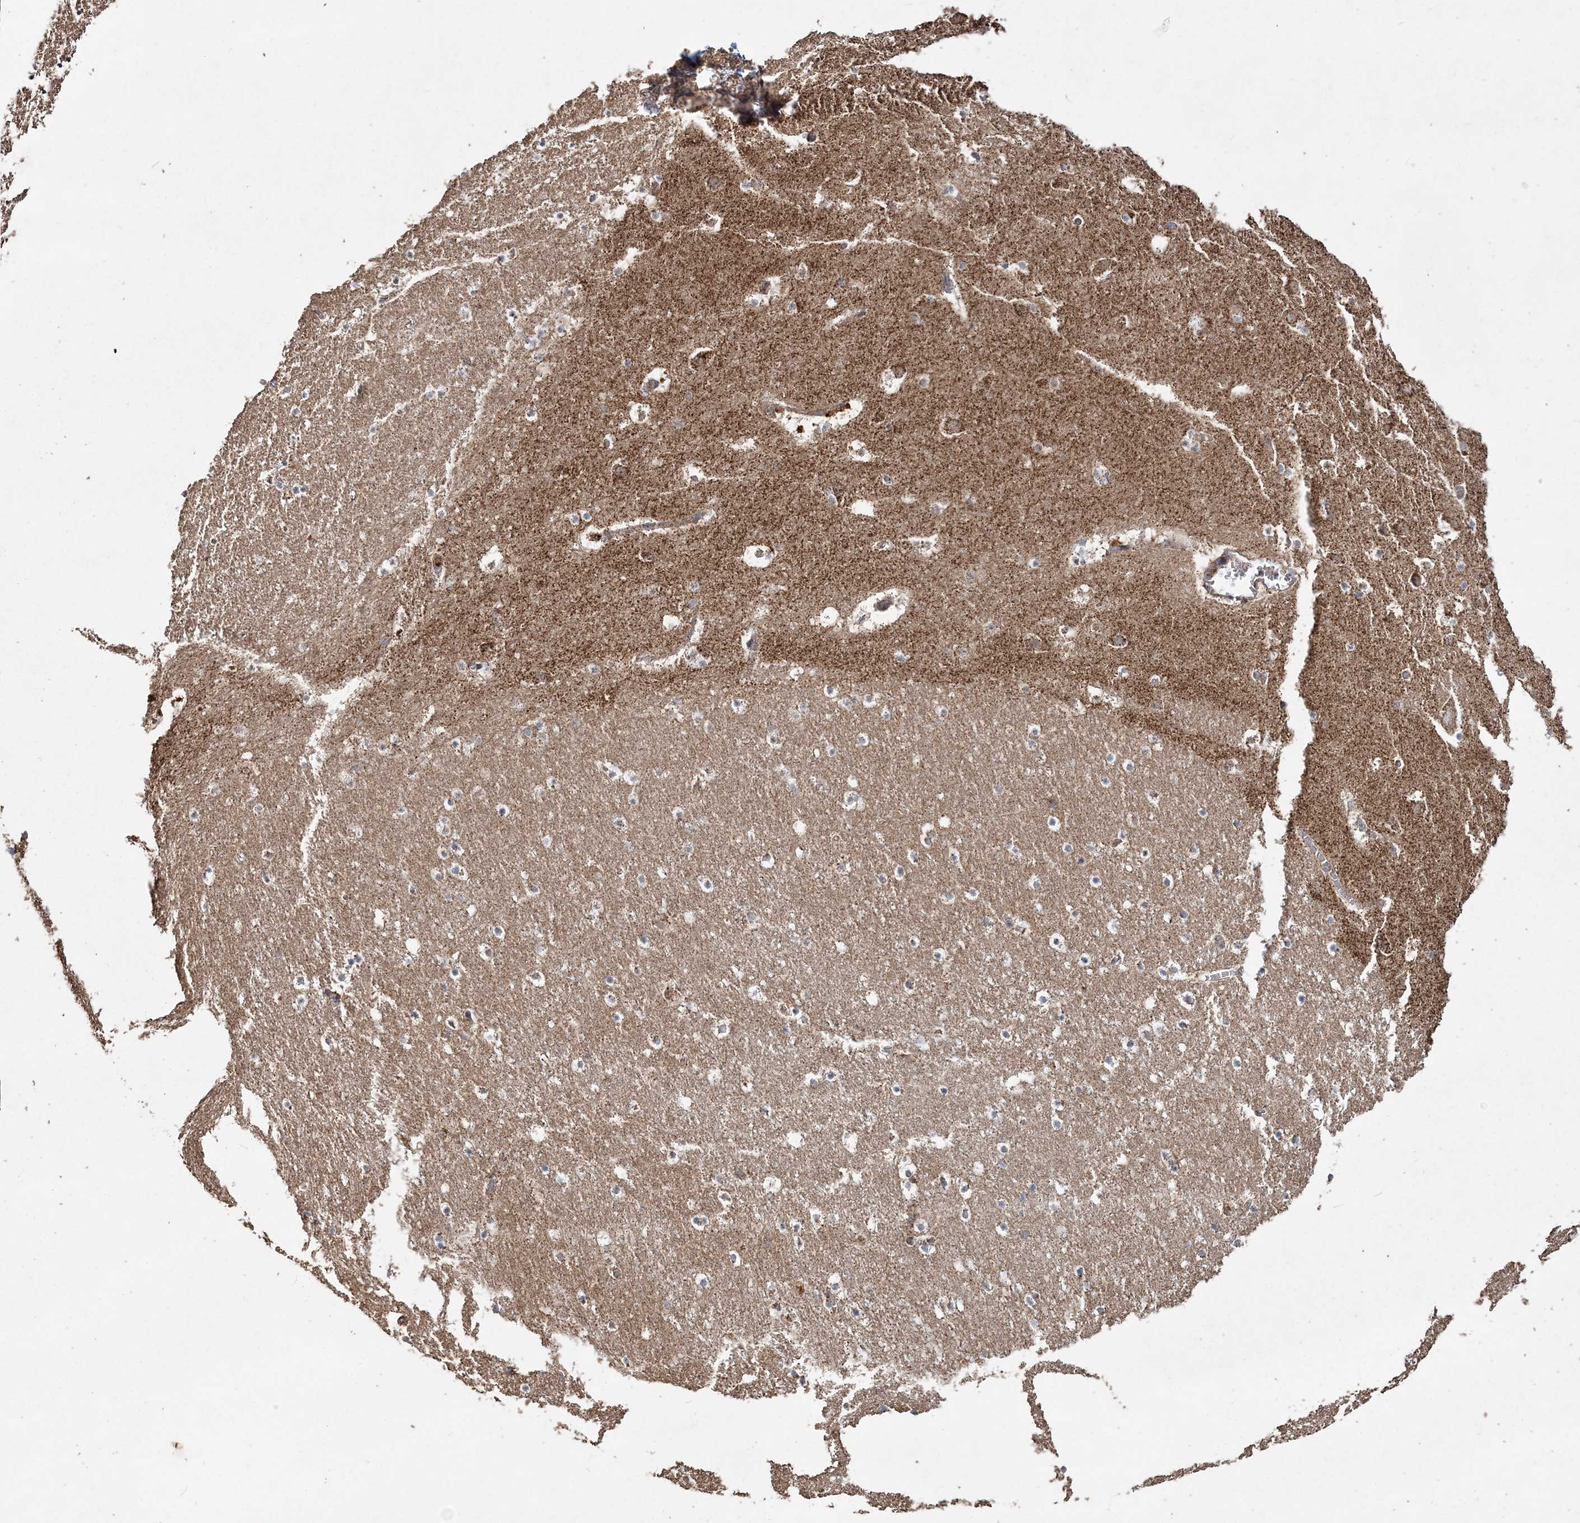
{"staining": {"intensity": "moderate", "quantity": "25%-75%", "location": "cytoplasmic/membranous"}, "tissue": "caudate", "cell_type": "Glial cells", "image_type": "normal", "snomed": [{"axis": "morphology", "description": "Normal tissue, NOS"}, {"axis": "topography", "description": "Lateral ventricle wall"}], "caption": "Human caudate stained for a protein (brown) shows moderate cytoplasmic/membranous positive staining in approximately 25%-75% of glial cells.", "gene": "POC5", "patient": {"sex": "male", "age": 45}}